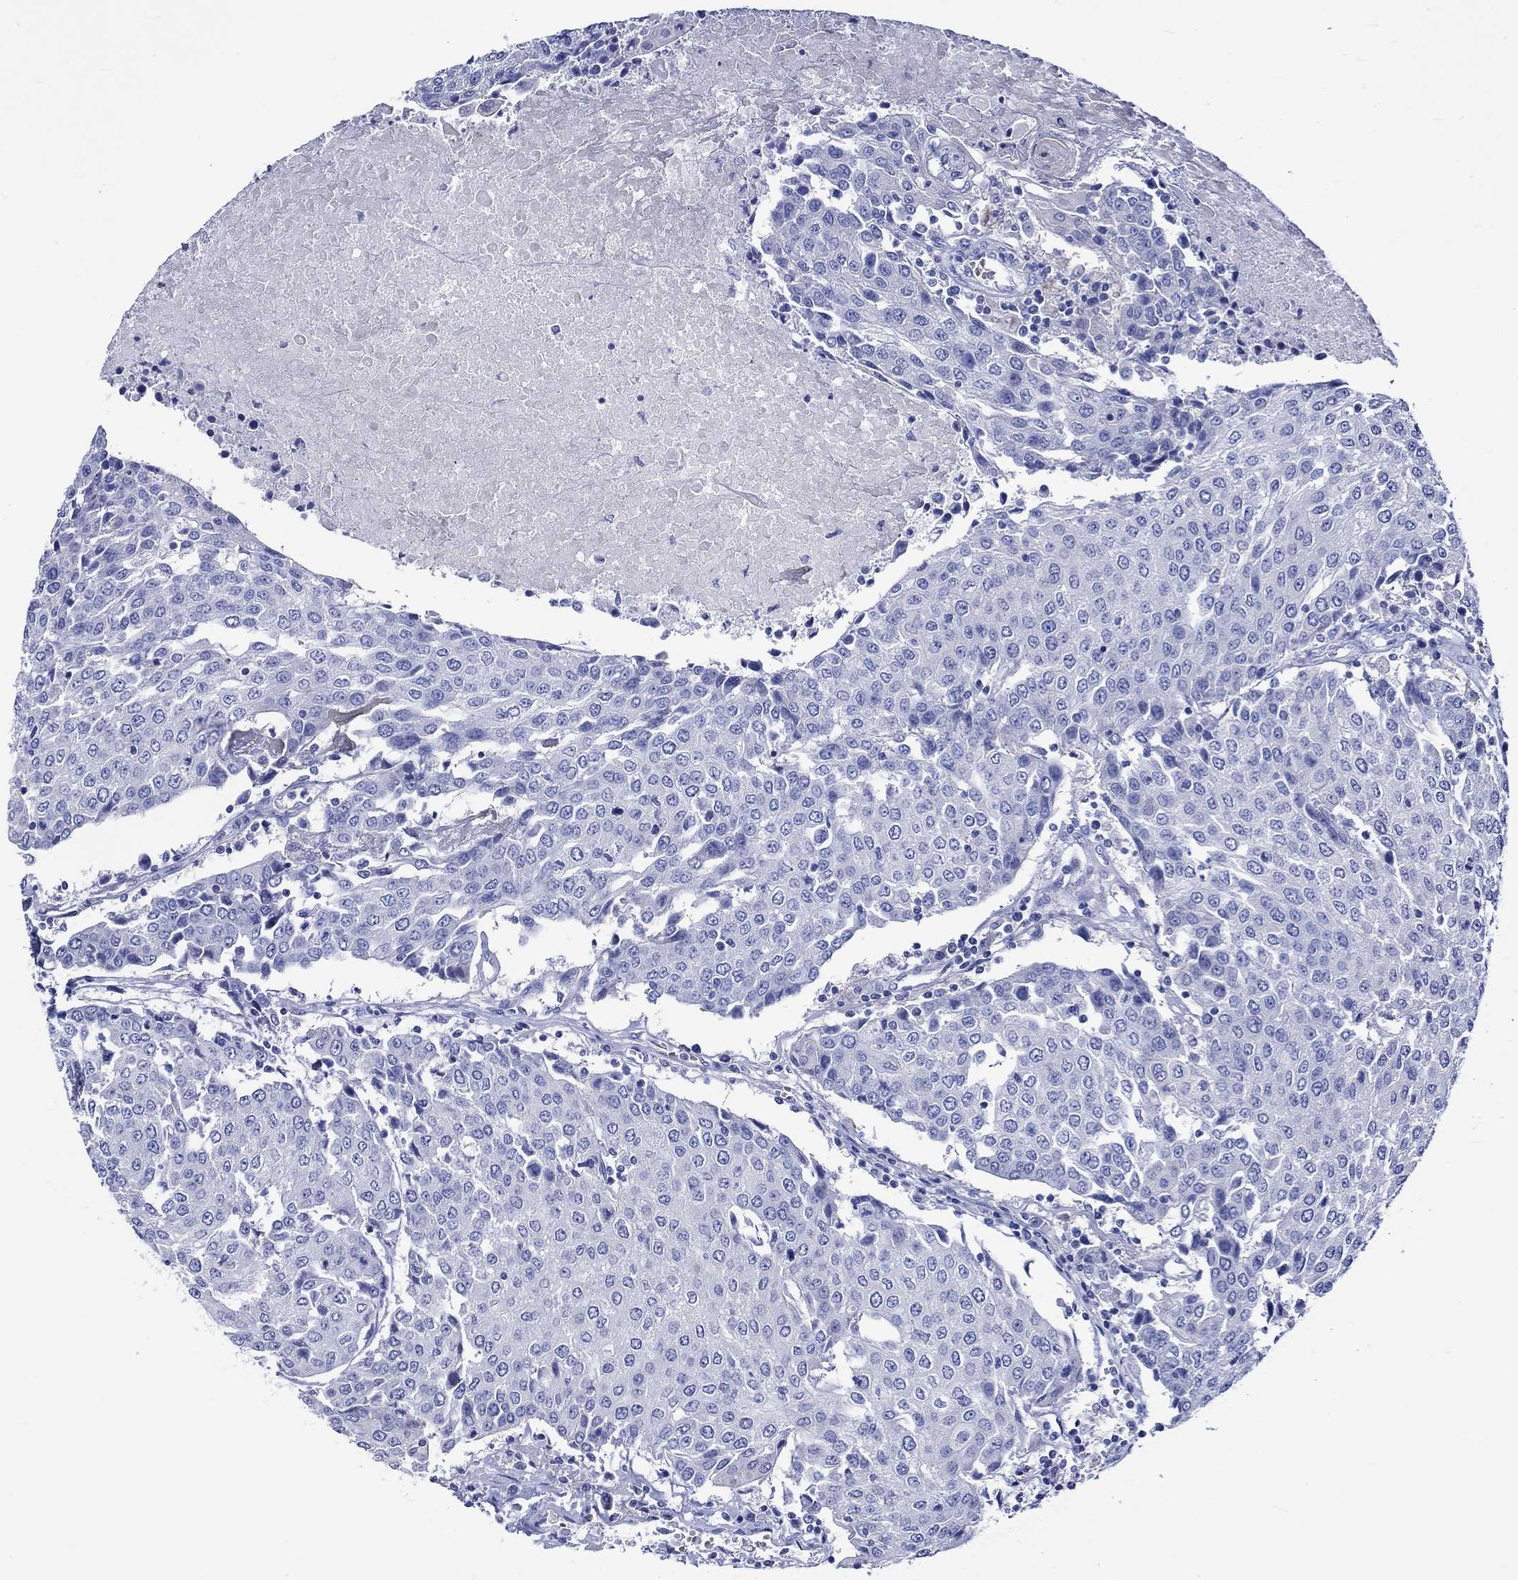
{"staining": {"intensity": "negative", "quantity": "none", "location": "none"}, "tissue": "urothelial cancer", "cell_type": "Tumor cells", "image_type": "cancer", "snomed": [{"axis": "morphology", "description": "Urothelial carcinoma, High grade"}, {"axis": "topography", "description": "Urinary bladder"}], "caption": "Immunohistochemistry of human high-grade urothelial carcinoma shows no positivity in tumor cells.", "gene": "NRIP3", "patient": {"sex": "female", "age": 85}}